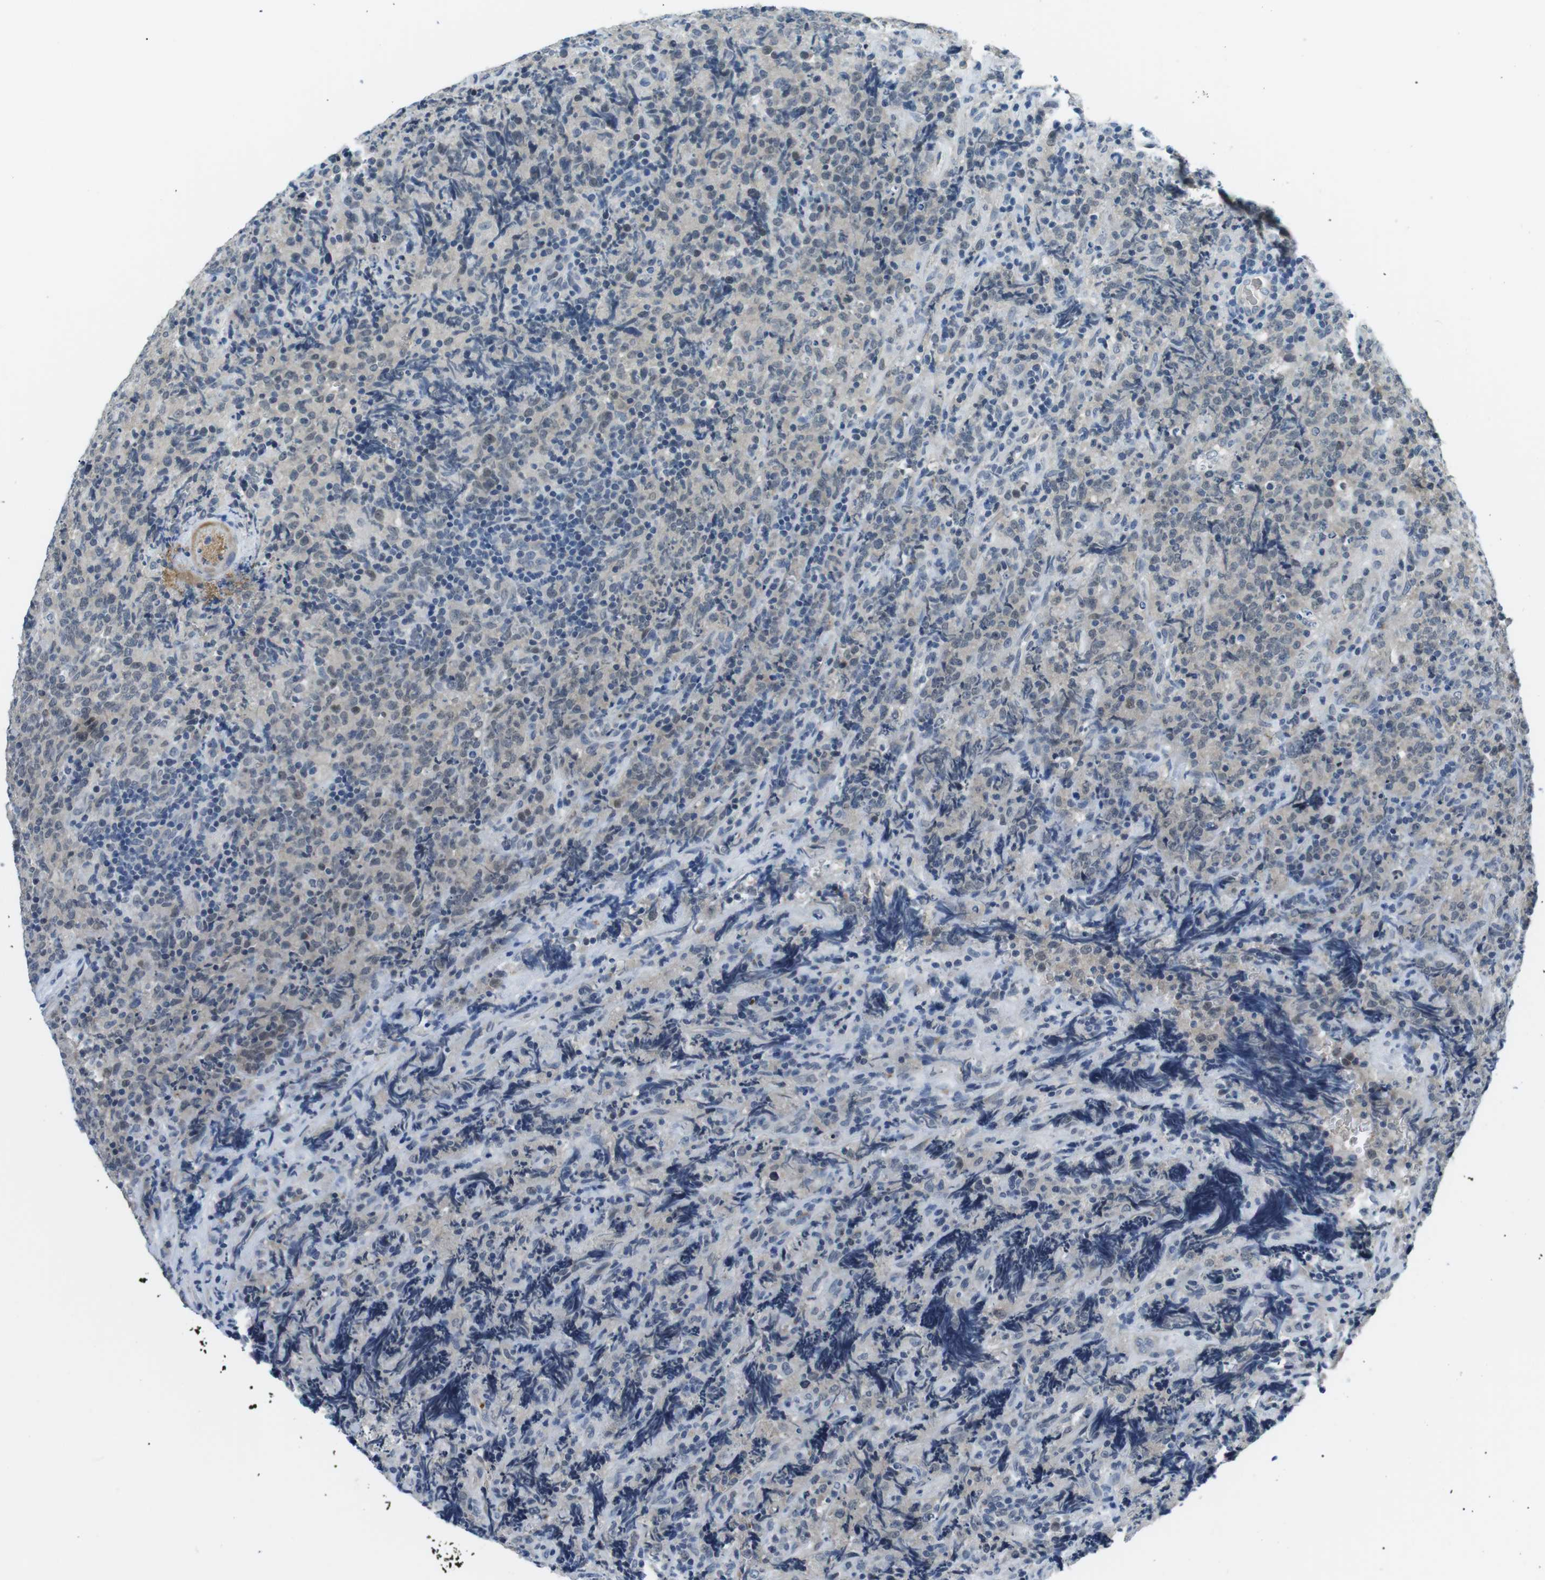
{"staining": {"intensity": "negative", "quantity": "none", "location": "none"}, "tissue": "lymphoma", "cell_type": "Tumor cells", "image_type": "cancer", "snomed": [{"axis": "morphology", "description": "Malignant lymphoma, non-Hodgkin's type, High grade"}, {"axis": "topography", "description": "Tonsil"}], "caption": "IHC image of lymphoma stained for a protein (brown), which exhibits no staining in tumor cells.", "gene": "WSCD1", "patient": {"sex": "female", "age": 36}}